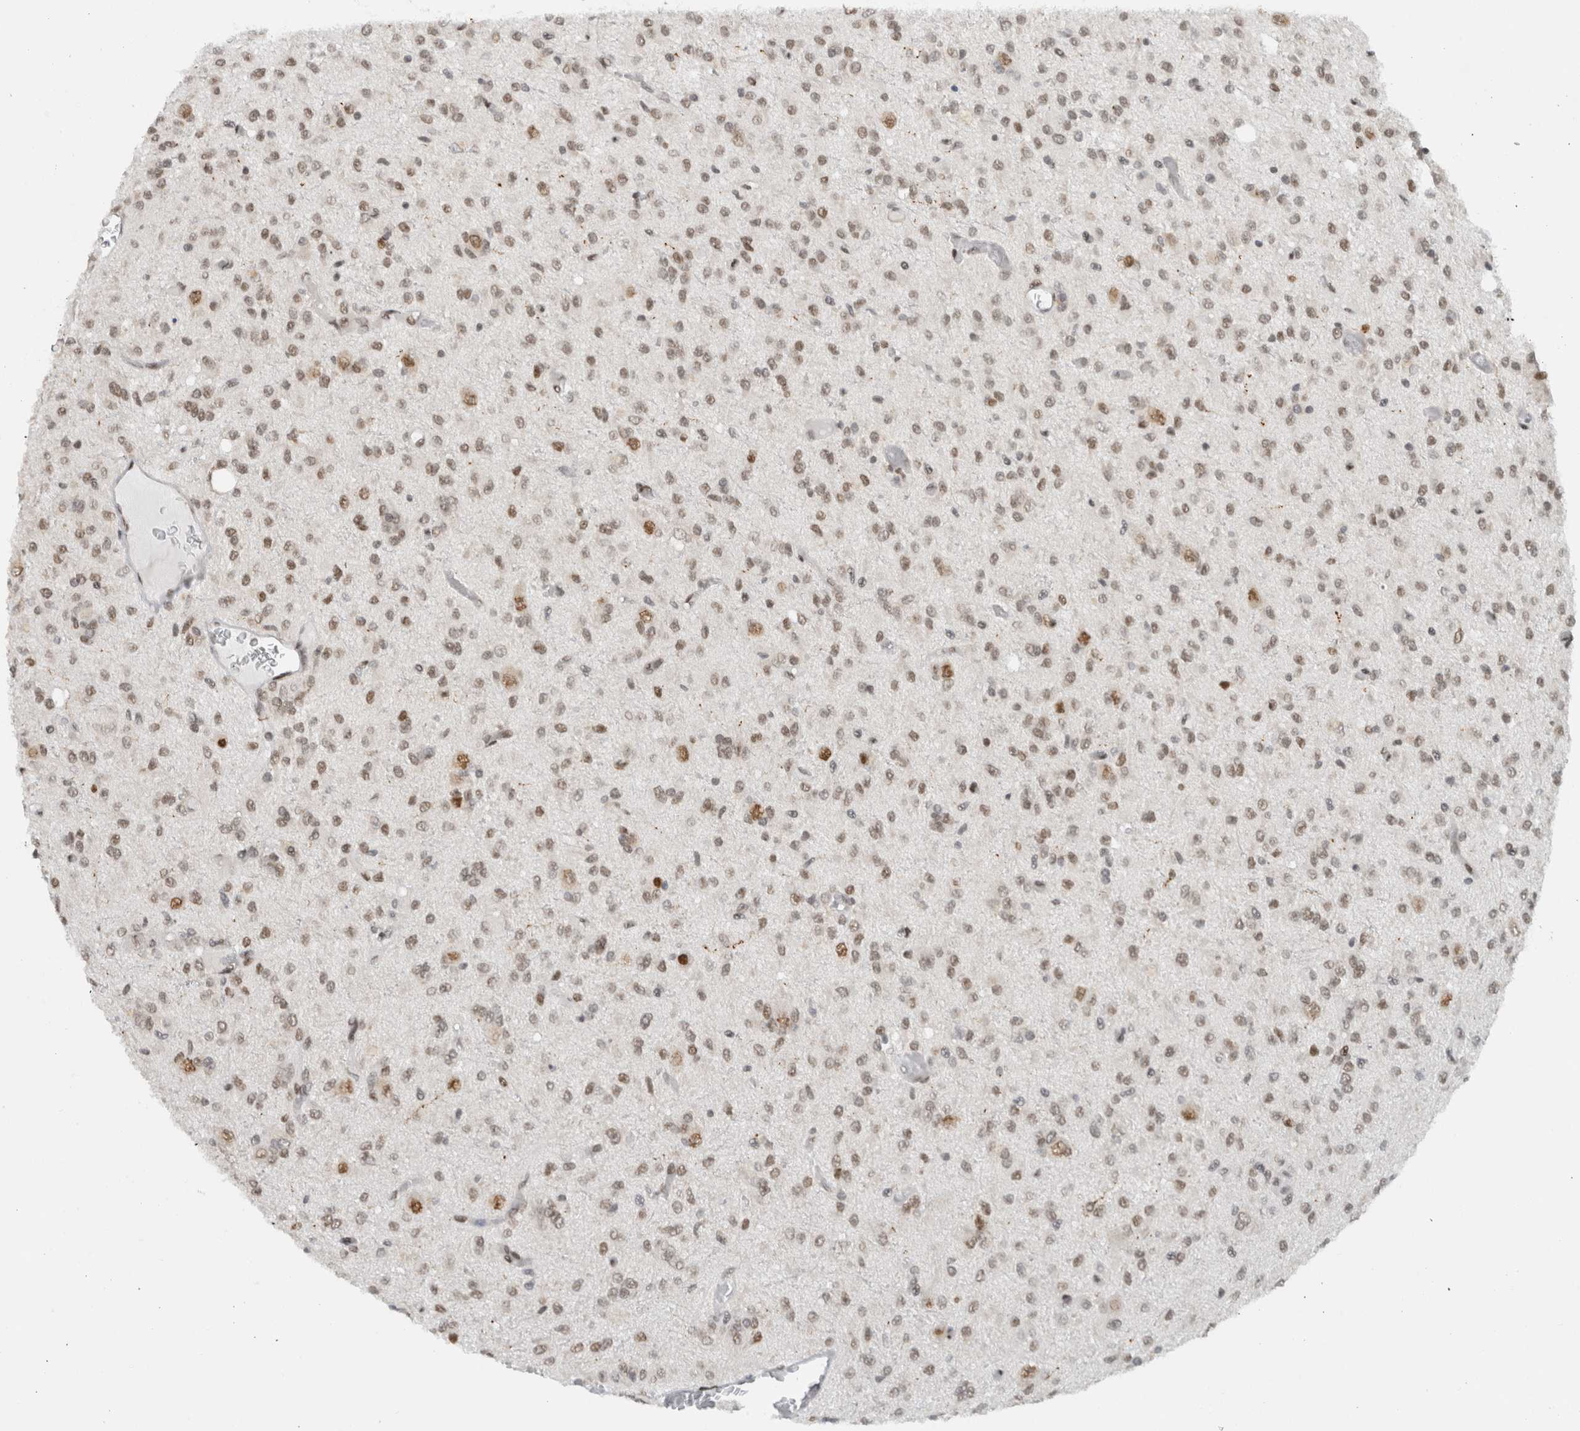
{"staining": {"intensity": "moderate", "quantity": ">75%", "location": "nuclear"}, "tissue": "glioma", "cell_type": "Tumor cells", "image_type": "cancer", "snomed": [{"axis": "morphology", "description": "Glioma, malignant, High grade"}, {"axis": "topography", "description": "Brain"}], "caption": "Protein expression analysis of glioma exhibits moderate nuclear staining in about >75% of tumor cells.", "gene": "HNRNPR", "patient": {"sex": "female", "age": 59}}